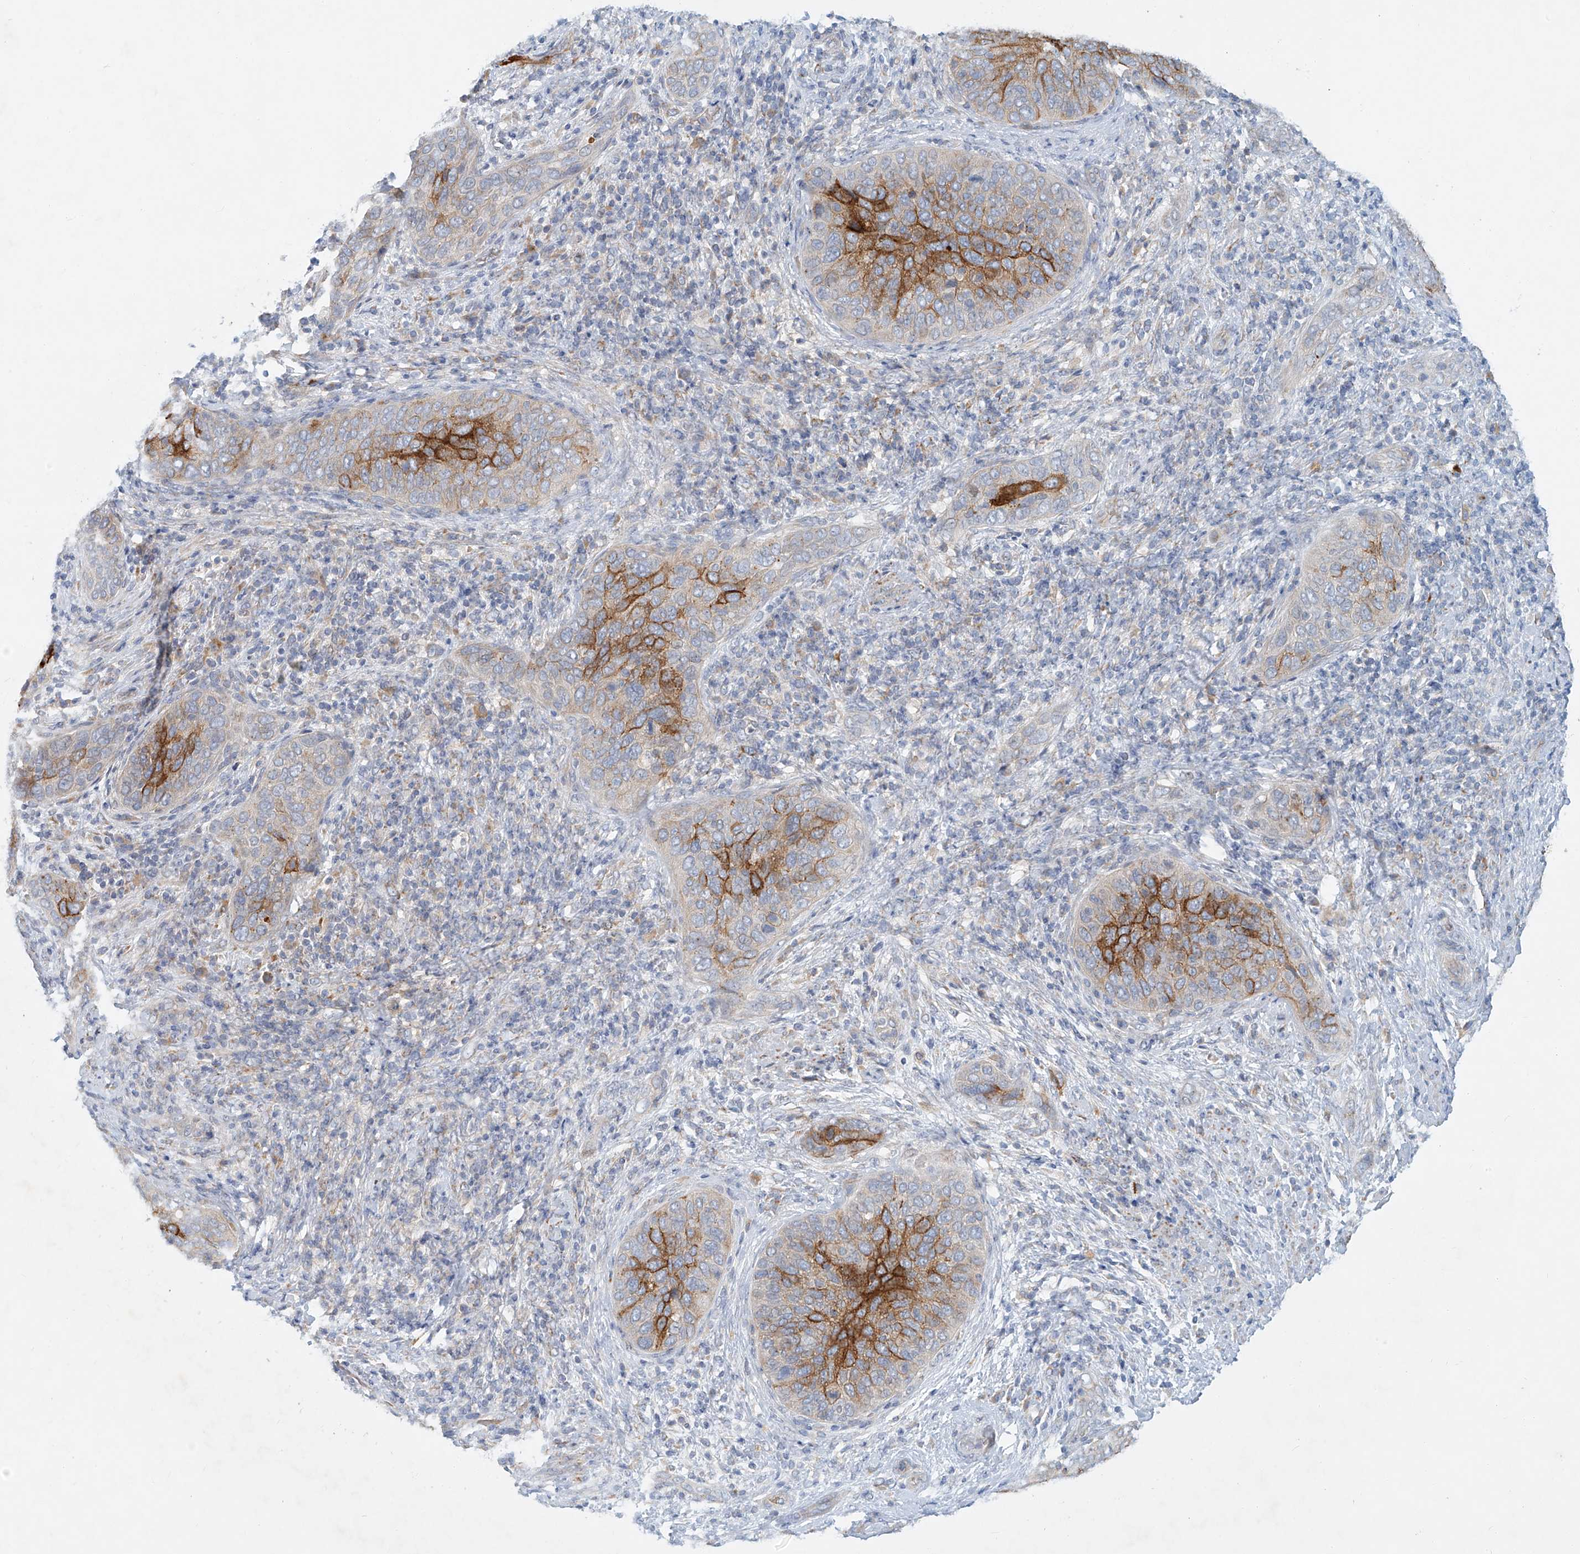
{"staining": {"intensity": "moderate", "quantity": "25%-75%", "location": "cytoplasmic/membranous"}, "tissue": "cervical cancer", "cell_type": "Tumor cells", "image_type": "cancer", "snomed": [{"axis": "morphology", "description": "Squamous cell carcinoma, NOS"}, {"axis": "topography", "description": "Cervix"}], "caption": "Immunohistochemistry (IHC) of cervical cancer (squamous cell carcinoma) shows medium levels of moderate cytoplasmic/membranous positivity in about 25%-75% of tumor cells.", "gene": "SYTL3", "patient": {"sex": "female", "age": 60}}